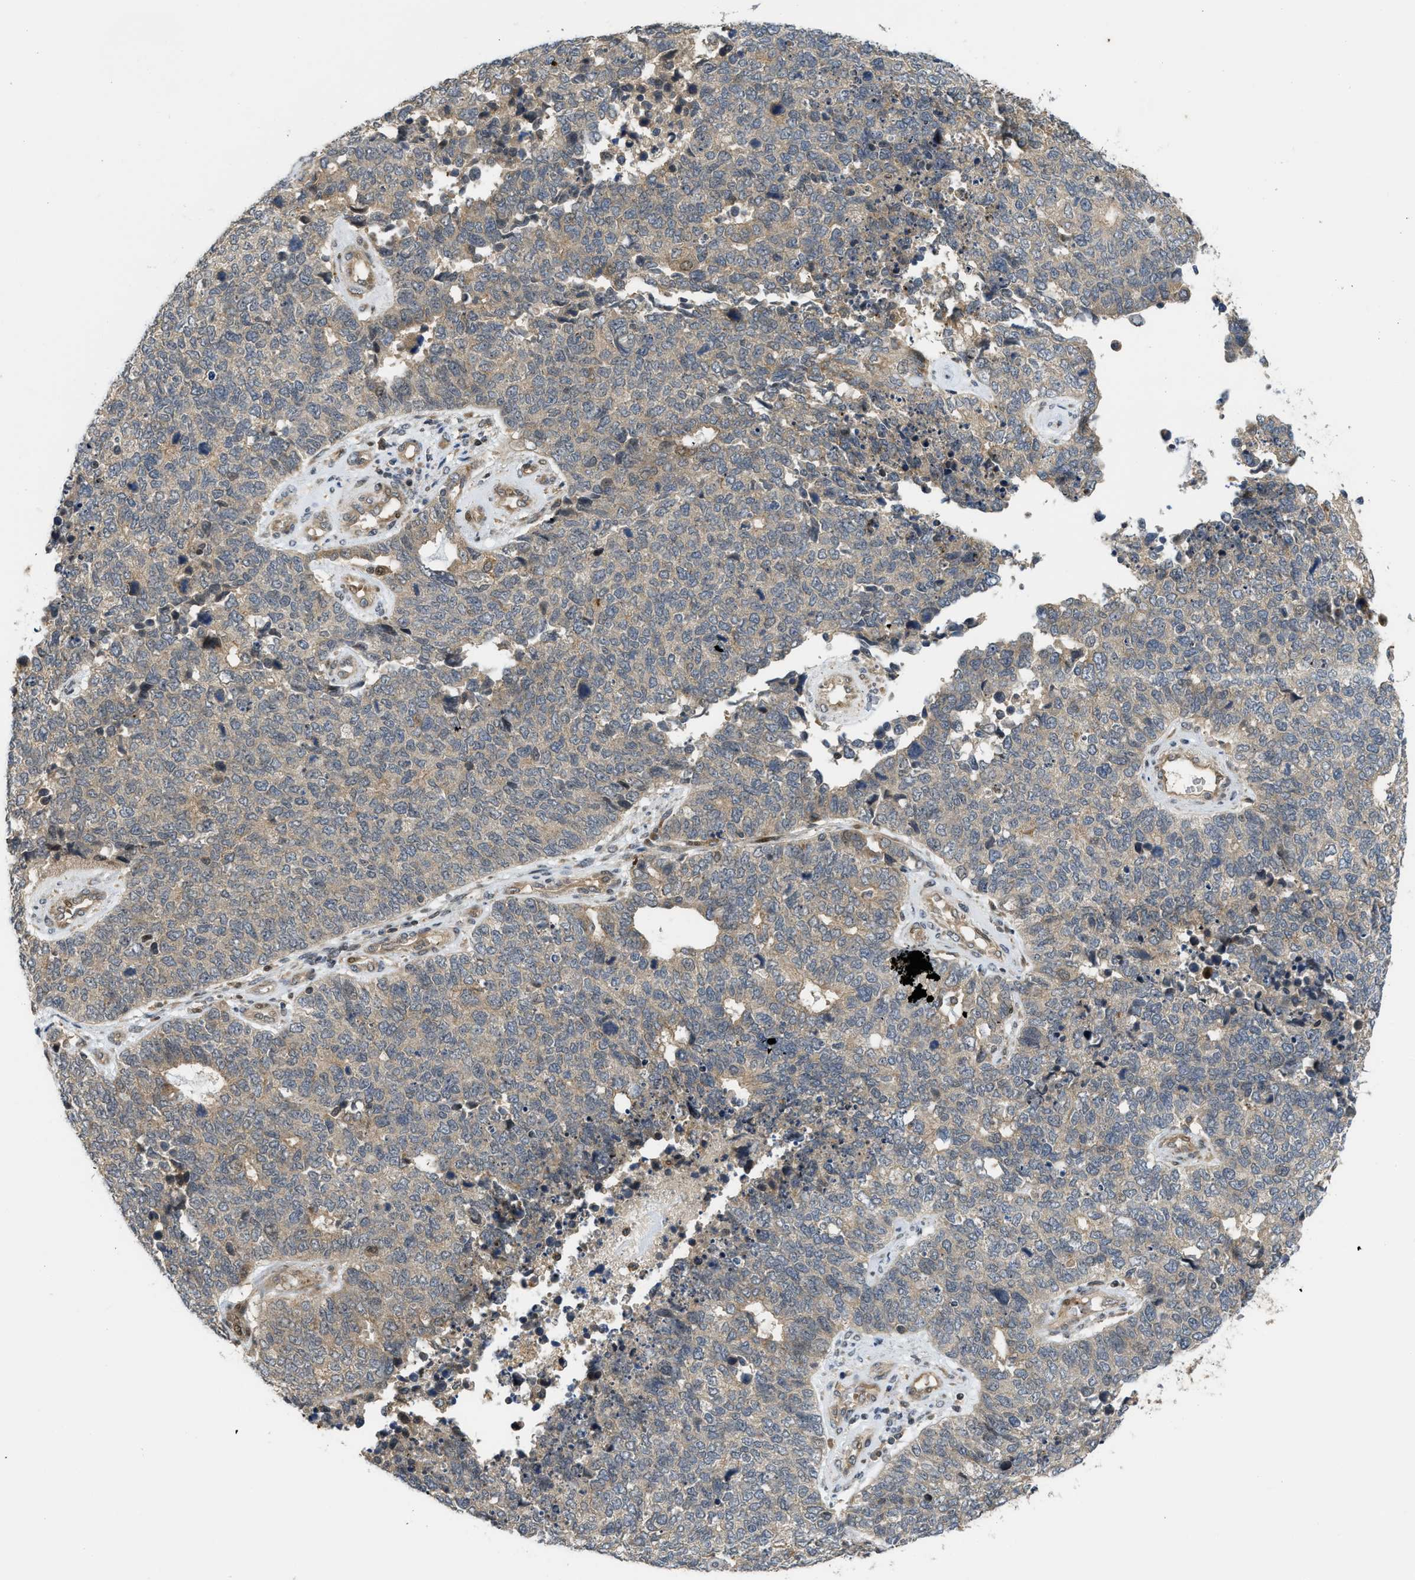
{"staining": {"intensity": "weak", "quantity": "25%-75%", "location": "cytoplasmic/membranous"}, "tissue": "cervical cancer", "cell_type": "Tumor cells", "image_type": "cancer", "snomed": [{"axis": "morphology", "description": "Squamous cell carcinoma, NOS"}, {"axis": "topography", "description": "Cervix"}], "caption": "Approximately 25%-75% of tumor cells in human cervical cancer (squamous cell carcinoma) exhibit weak cytoplasmic/membranous protein expression as visualized by brown immunohistochemical staining.", "gene": "DNAJC28", "patient": {"sex": "female", "age": 63}}